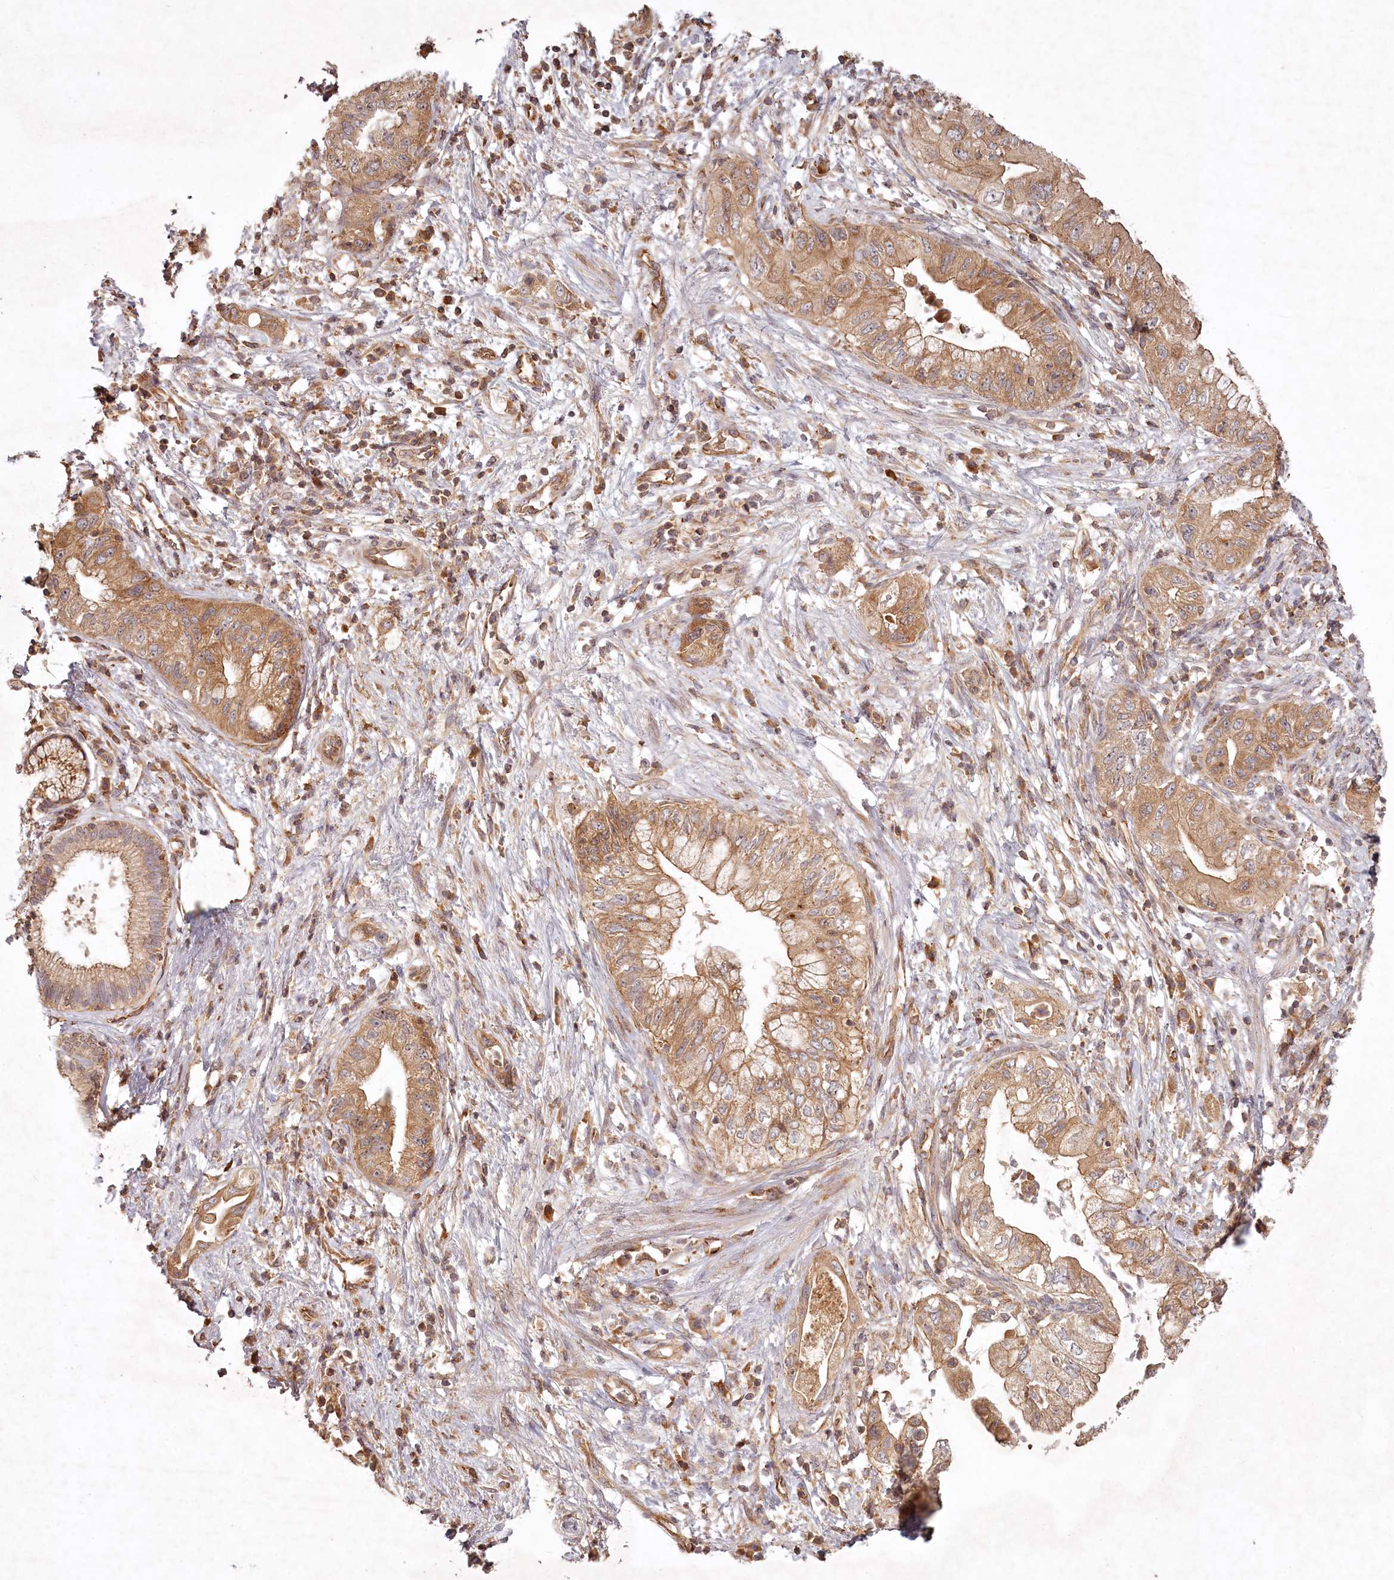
{"staining": {"intensity": "moderate", "quantity": ">75%", "location": "cytoplasmic/membranous"}, "tissue": "pancreatic cancer", "cell_type": "Tumor cells", "image_type": "cancer", "snomed": [{"axis": "morphology", "description": "Adenocarcinoma, NOS"}, {"axis": "topography", "description": "Pancreas"}], "caption": "The image reveals immunohistochemical staining of pancreatic adenocarcinoma. There is moderate cytoplasmic/membranous expression is appreciated in approximately >75% of tumor cells. The protein is stained brown, and the nuclei are stained in blue (DAB IHC with brightfield microscopy, high magnification).", "gene": "TMIE", "patient": {"sex": "female", "age": 73}}